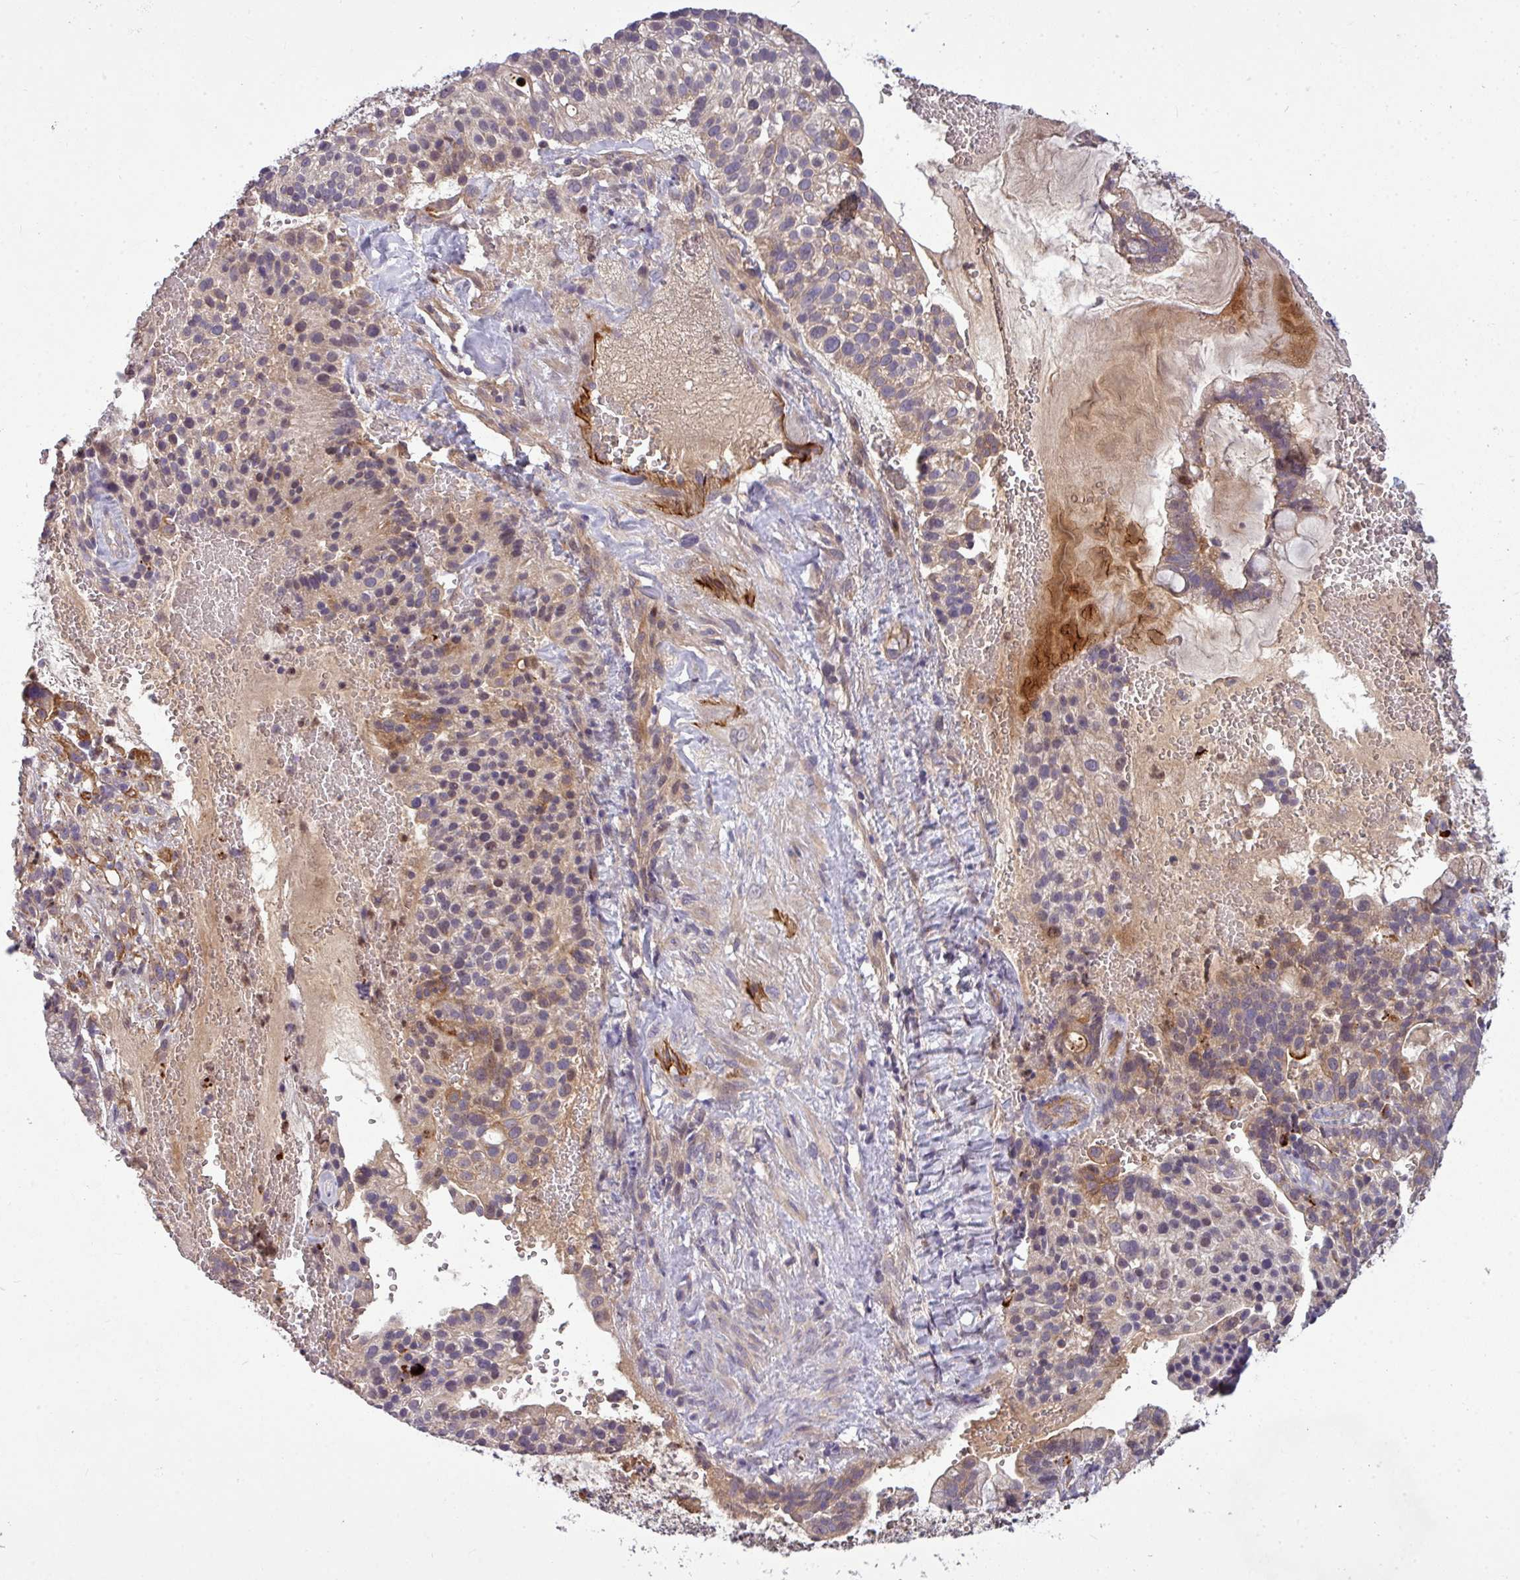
{"staining": {"intensity": "moderate", "quantity": "25%-75%", "location": "cytoplasmic/membranous"}, "tissue": "cervical cancer", "cell_type": "Tumor cells", "image_type": "cancer", "snomed": [{"axis": "morphology", "description": "Adenocarcinoma, NOS"}, {"axis": "topography", "description": "Cervix"}], "caption": "Moderate cytoplasmic/membranous expression for a protein is present in about 25%-75% of tumor cells of cervical adenocarcinoma using IHC.", "gene": "PAPLN", "patient": {"sex": "female", "age": 41}}